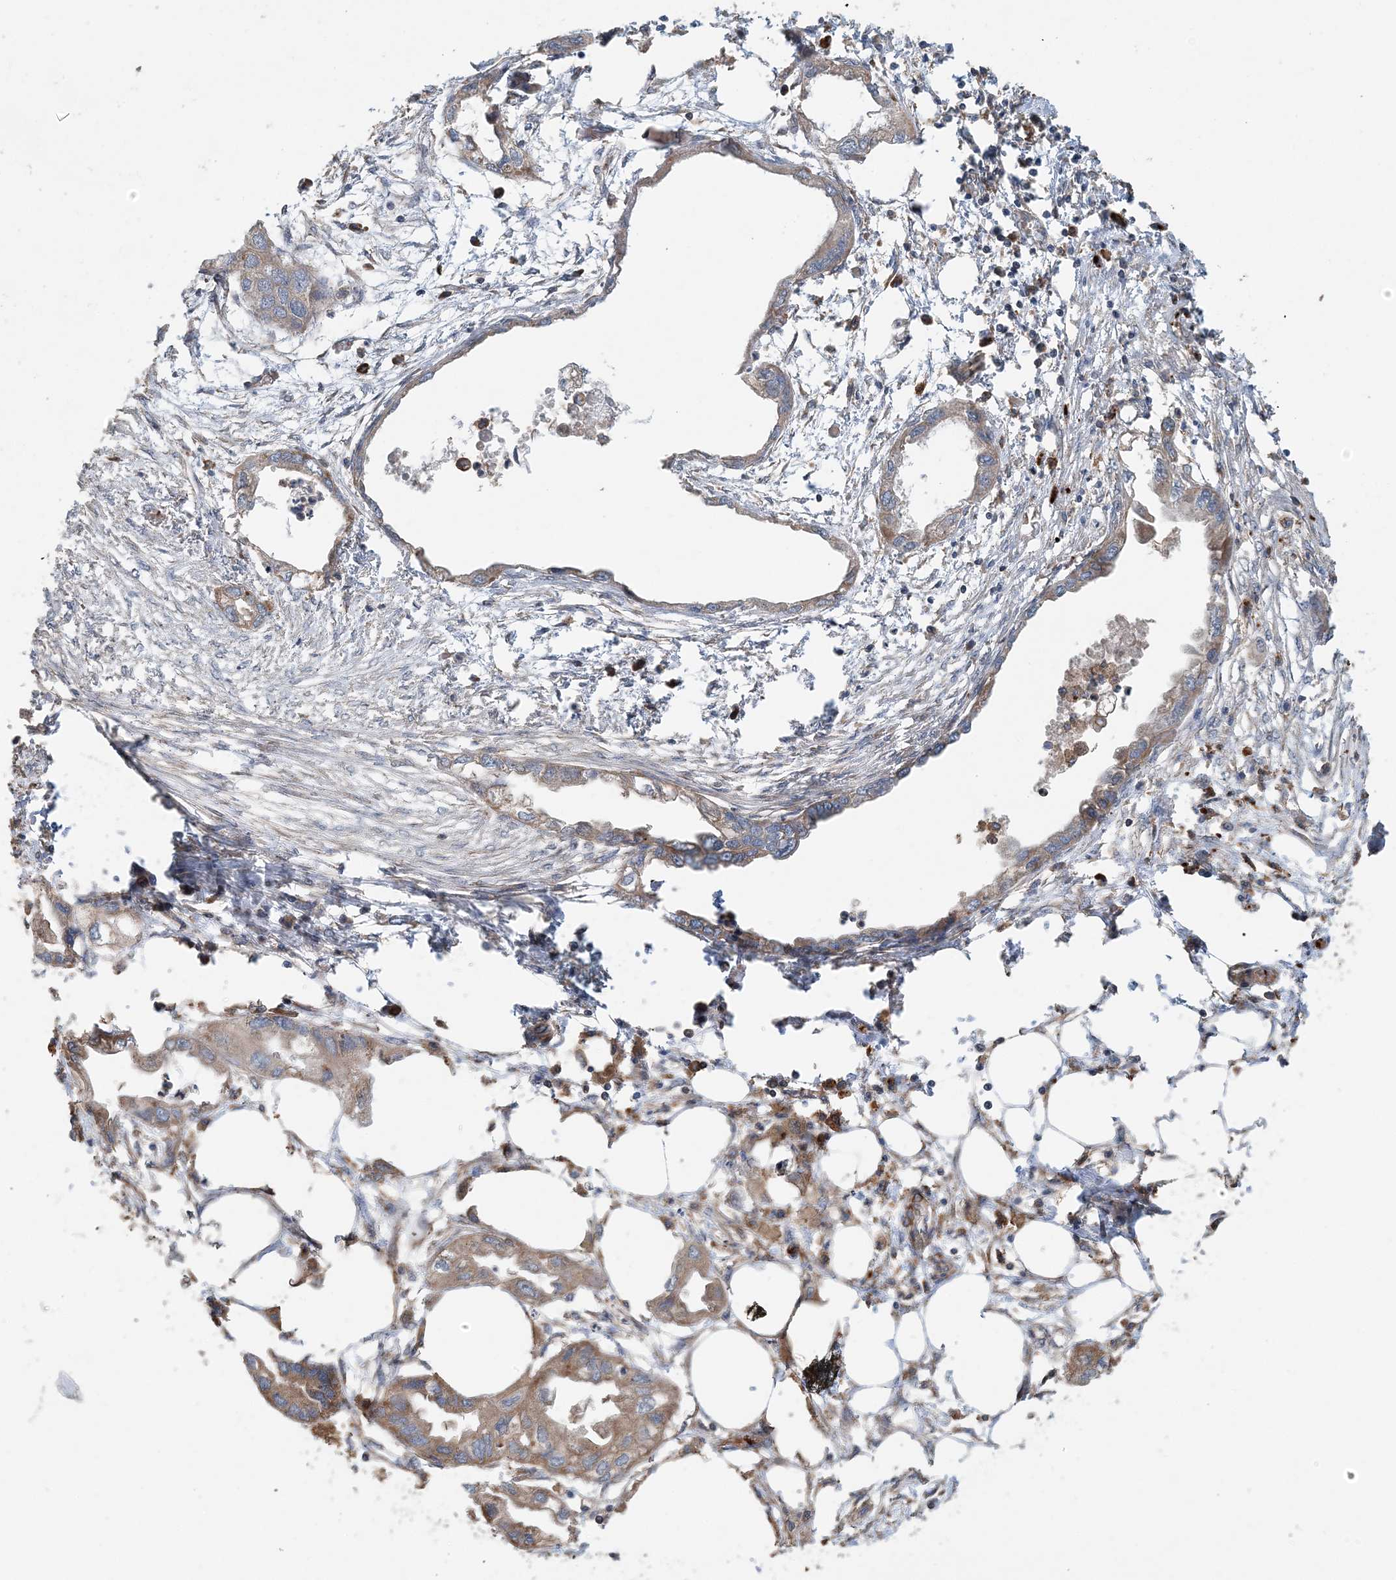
{"staining": {"intensity": "moderate", "quantity": ">75%", "location": "cytoplasmic/membranous"}, "tissue": "endometrial cancer", "cell_type": "Tumor cells", "image_type": "cancer", "snomed": [{"axis": "morphology", "description": "Adenocarcinoma, NOS"}, {"axis": "morphology", "description": "Adenocarcinoma, metastatic, NOS"}, {"axis": "topography", "description": "Adipose tissue"}, {"axis": "topography", "description": "Endometrium"}], "caption": "Brown immunohistochemical staining in human endometrial cancer shows moderate cytoplasmic/membranous staining in approximately >75% of tumor cells. (brown staining indicates protein expression, while blue staining denotes nuclei).", "gene": "TTI1", "patient": {"sex": "female", "age": 67}}